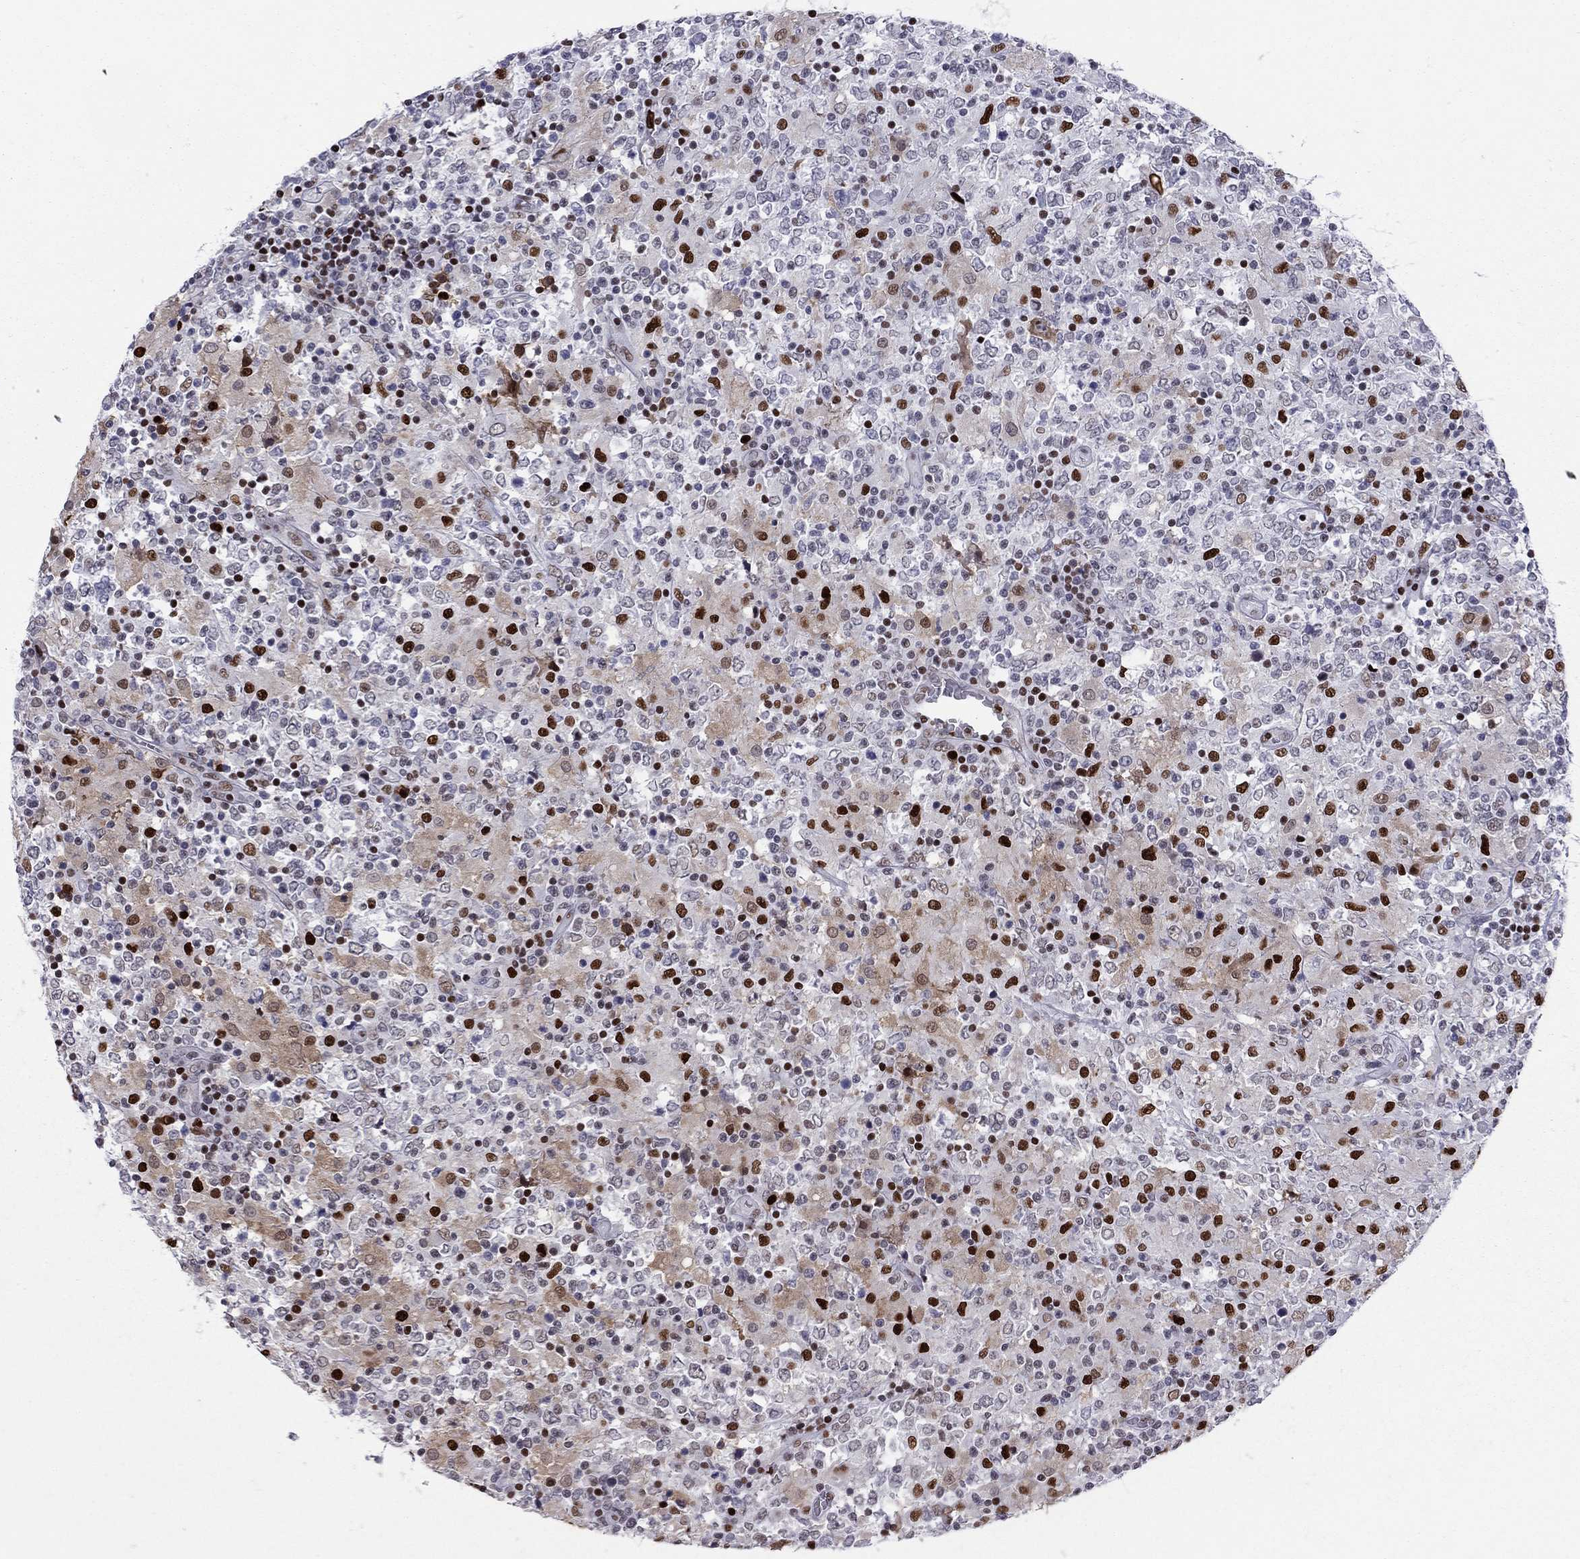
{"staining": {"intensity": "strong", "quantity": "25%-75%", "location": "nuclear"}, "tissue": "lymphoma", "cell_type": "Tumor cells", "image_type": "cancer", "snomed": [{"axis": "morphology", "description": "Malignant lymphoma, non-Hodgkin's type, High grade"}, {"axis": "topography", "description": "Lymph node"}], "caption": "Lymphoma stained with DAB immunohistochemistry (IHC) demonstrates high levels of strong nuclear positivity in about 25%-75% of tumor cells. (DAB IHC, brown staining for protein, blue staining for nuclei).", "gene": "PCGF3", "patient": {"sex": "female", "age": 84}}